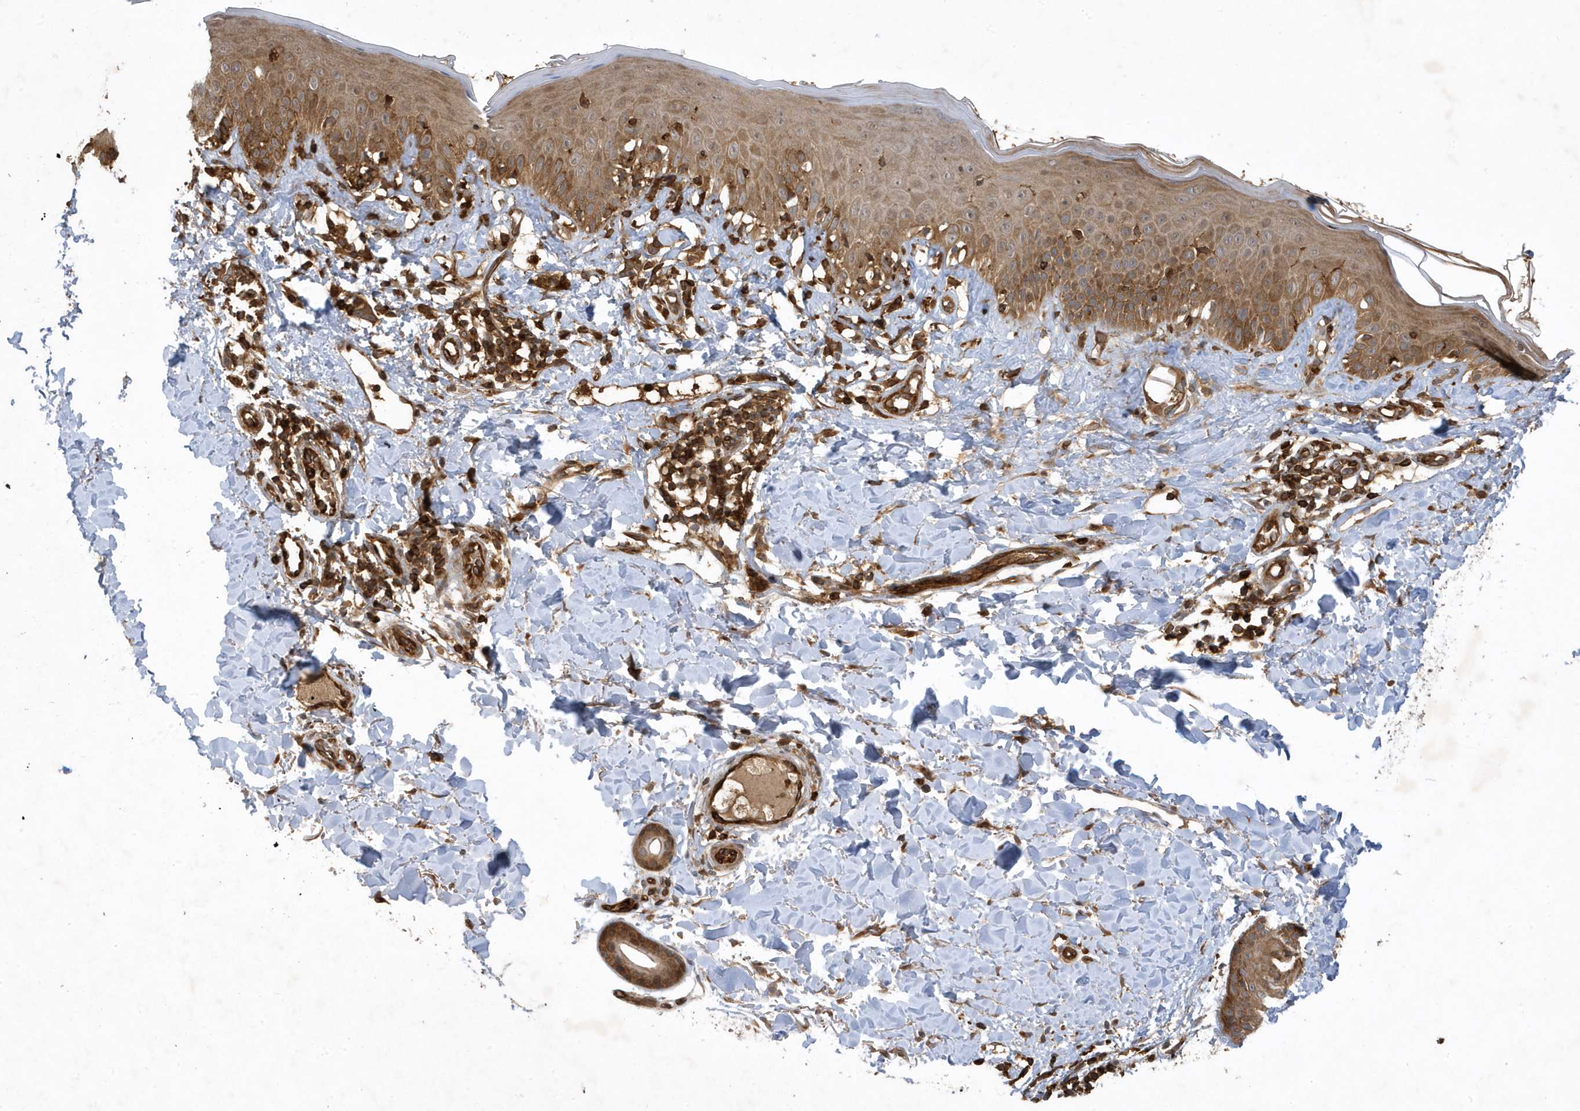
{"staining": {"intensity": "strong", "quantity": ">75%", "location": "cytoplasmic/membranous,nuclear"}, "tissue": "skin", "cell_type": "Fibroblasts", "image_type": "normal", "snomed": [{"axis": "morphology", "description": "Normal tissue, NOS"}, {"axis": "topography", "description": "Skin"}], "caption": "Protein staining by immunohistochemistry (IHC) reveals strong cytoplasmic/membranous,nuclear staining in about >75% of fibroblasts in benign skin. (DAB IHC with brightfield microscopy, high magnification).", "gene": "LAPTM4A", "patient": {"sex": "male", "age": 52}}